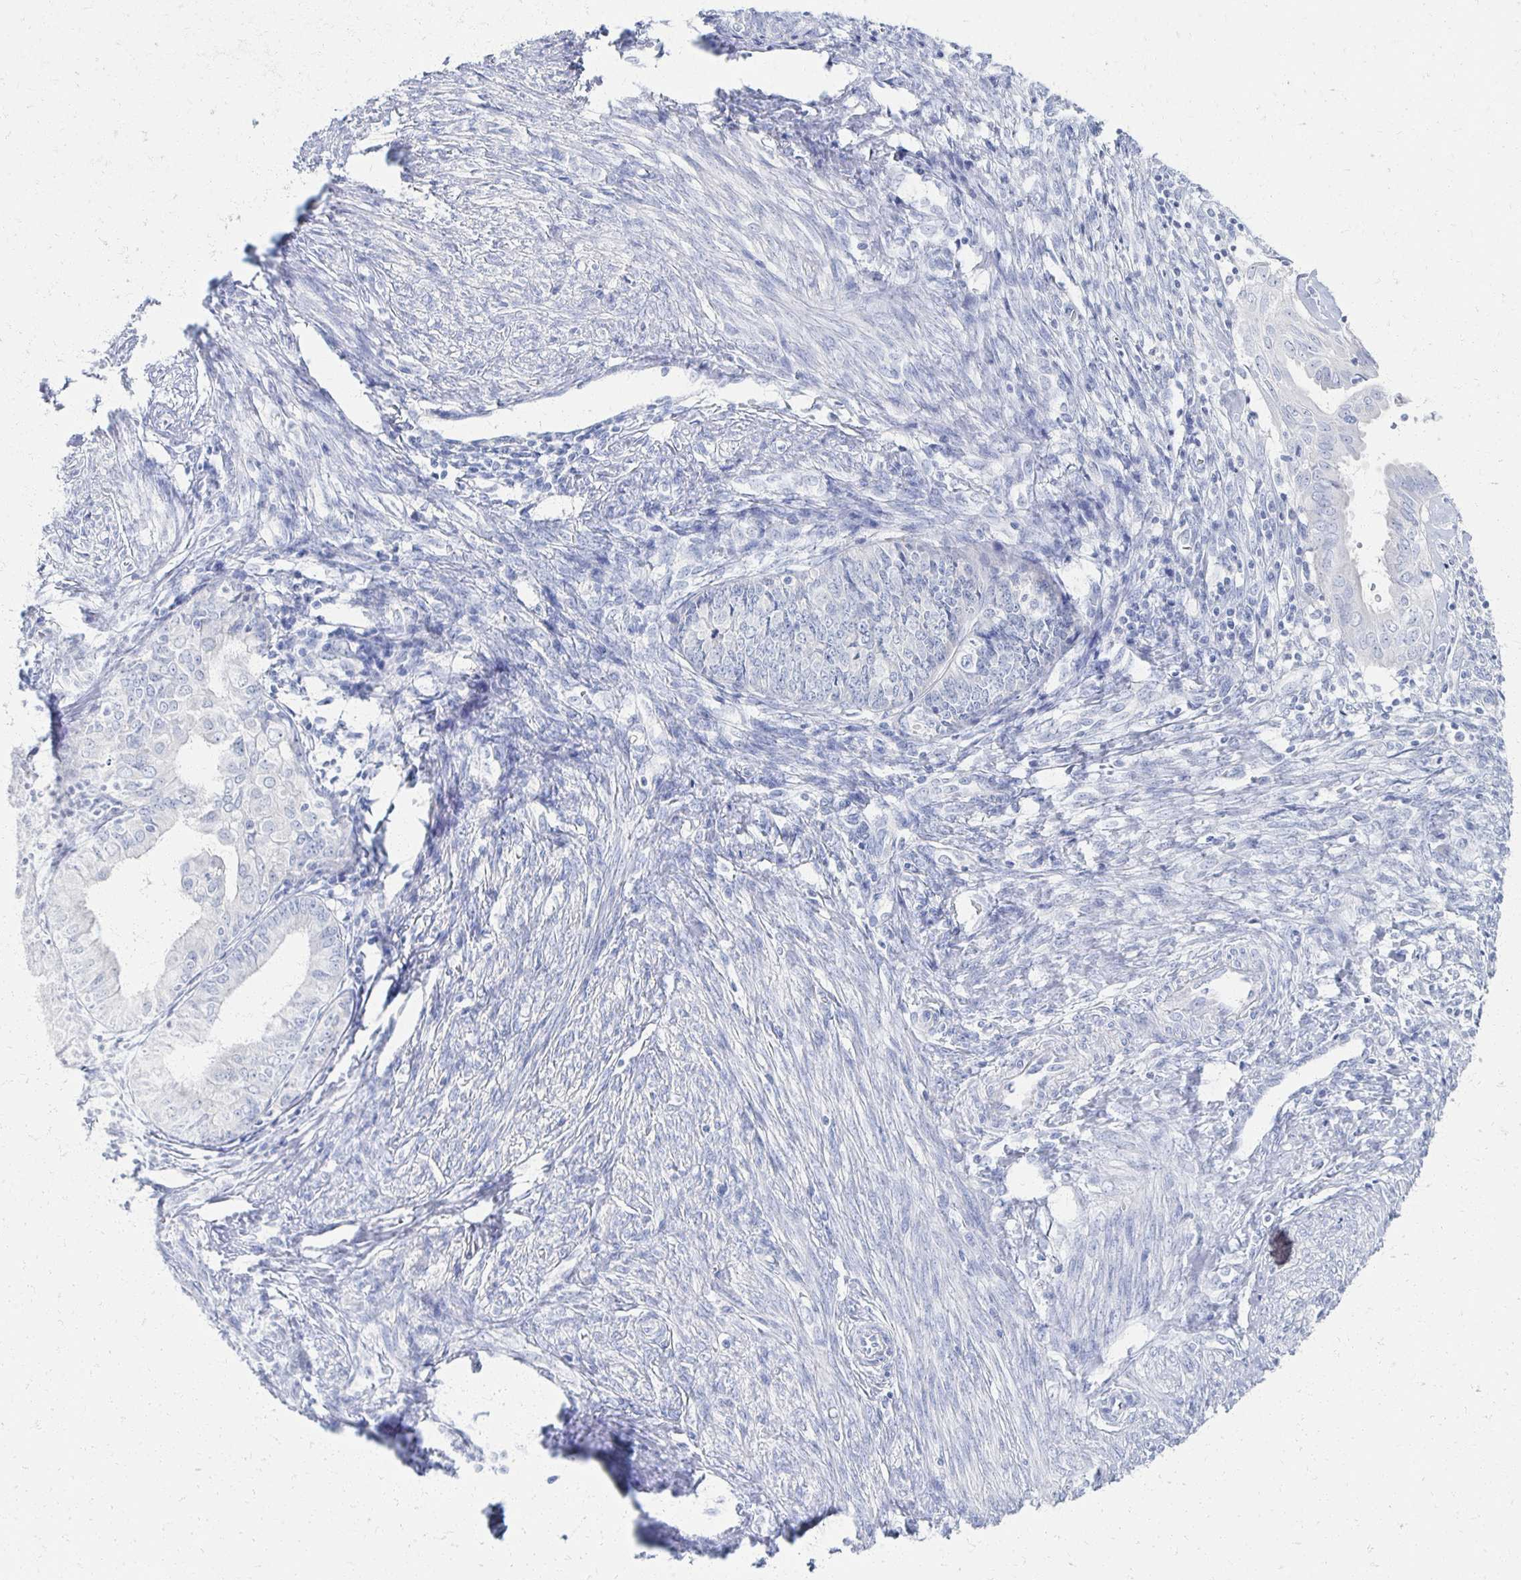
{"staining": {"intensity": "negative", "quantity": "none", "location": "none"}, "tissue": "endometrial cancer", "cell_type": "Tumor cells", "image_type": "cancer", "snomed": [{"axis": "morphology", "description": "Adenocarcinoma, NOS"}, {"axis": "topography", "description": "Endometrium"}], "caption": "IHC micrograph of neoplastic tissue: human endometrial cancer (adenocarcinoma) stained with DAB (3,3'-diaminobenzidine) demonstrates no significant protein staining in tumor cells. The staining was performed using DAB (3,3'-diaminobenzidine) to visualize the protein expression in brown, while the nuclei were stained in blue with hematoxylin (Magnification: 20x).", "gene": "PRR20A", "patient": {"sex": "female", "age": 68}}